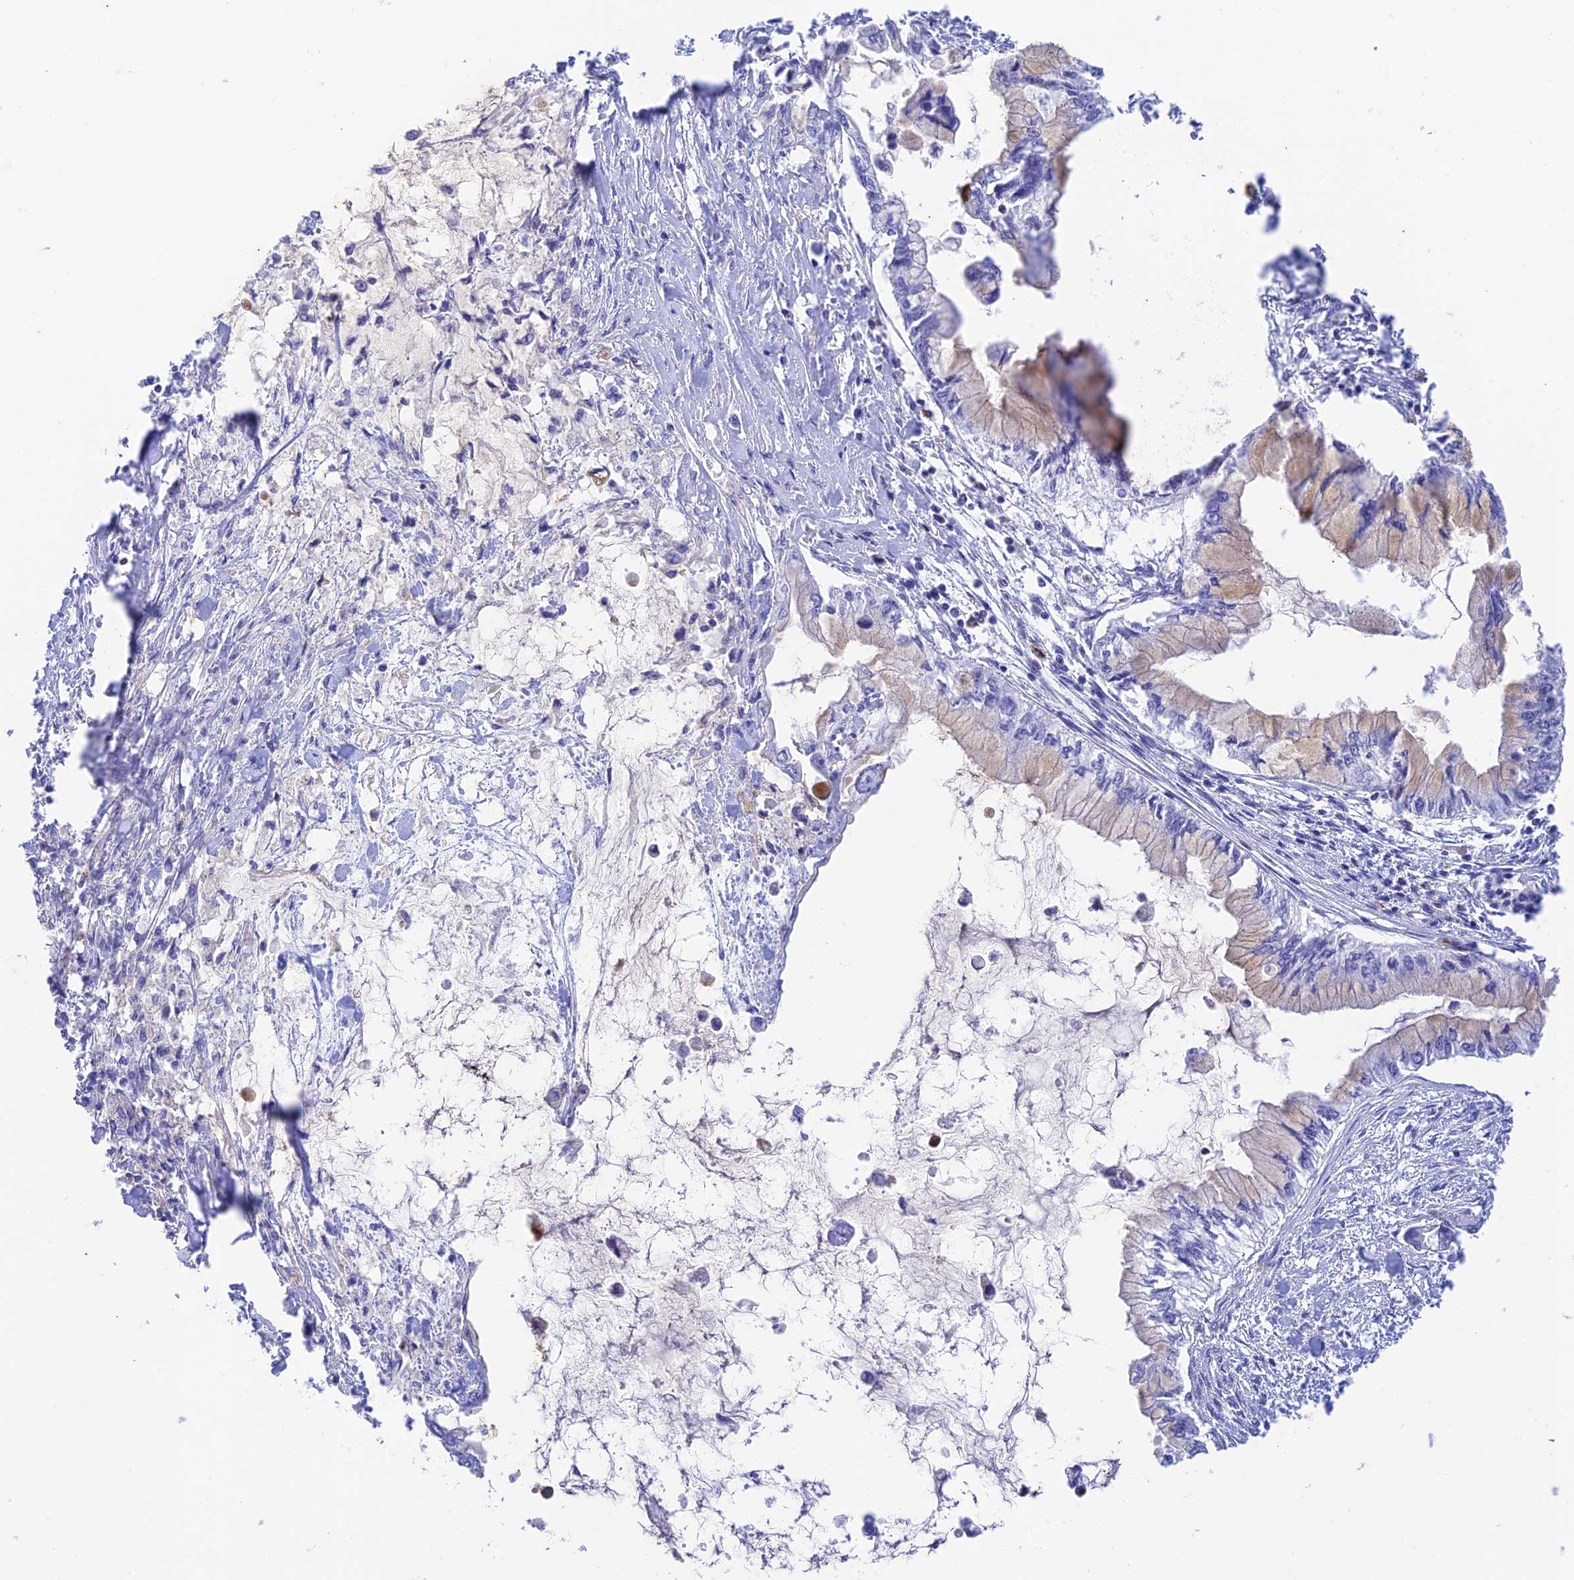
{"staining": {"intensity": "weak", "quantity": "25%-75%", "location": "cytoplasmic/membranous"}, "tissue": "pancreatic cancer", "cell_type": "Tumor cells", "image_type": "cancer", "snomed": [{"axis": "morphology", "description": "Adenocarcinoma, NOS"}, {"axis": "topography", "description": "Pancreas"}], "caption": "The micrograph exhibits staining of pancreatic adenocarcinoma, revealing weak cytoplasmic/membranous protein expression (brown color) within tumor cells. The staining was performed using DAB, with brown indicating positive protein expression. Nuclei are stained blue with hematoxylin.", "gene": "FGF7", "patient": {"sex": "male", "age": 48}}